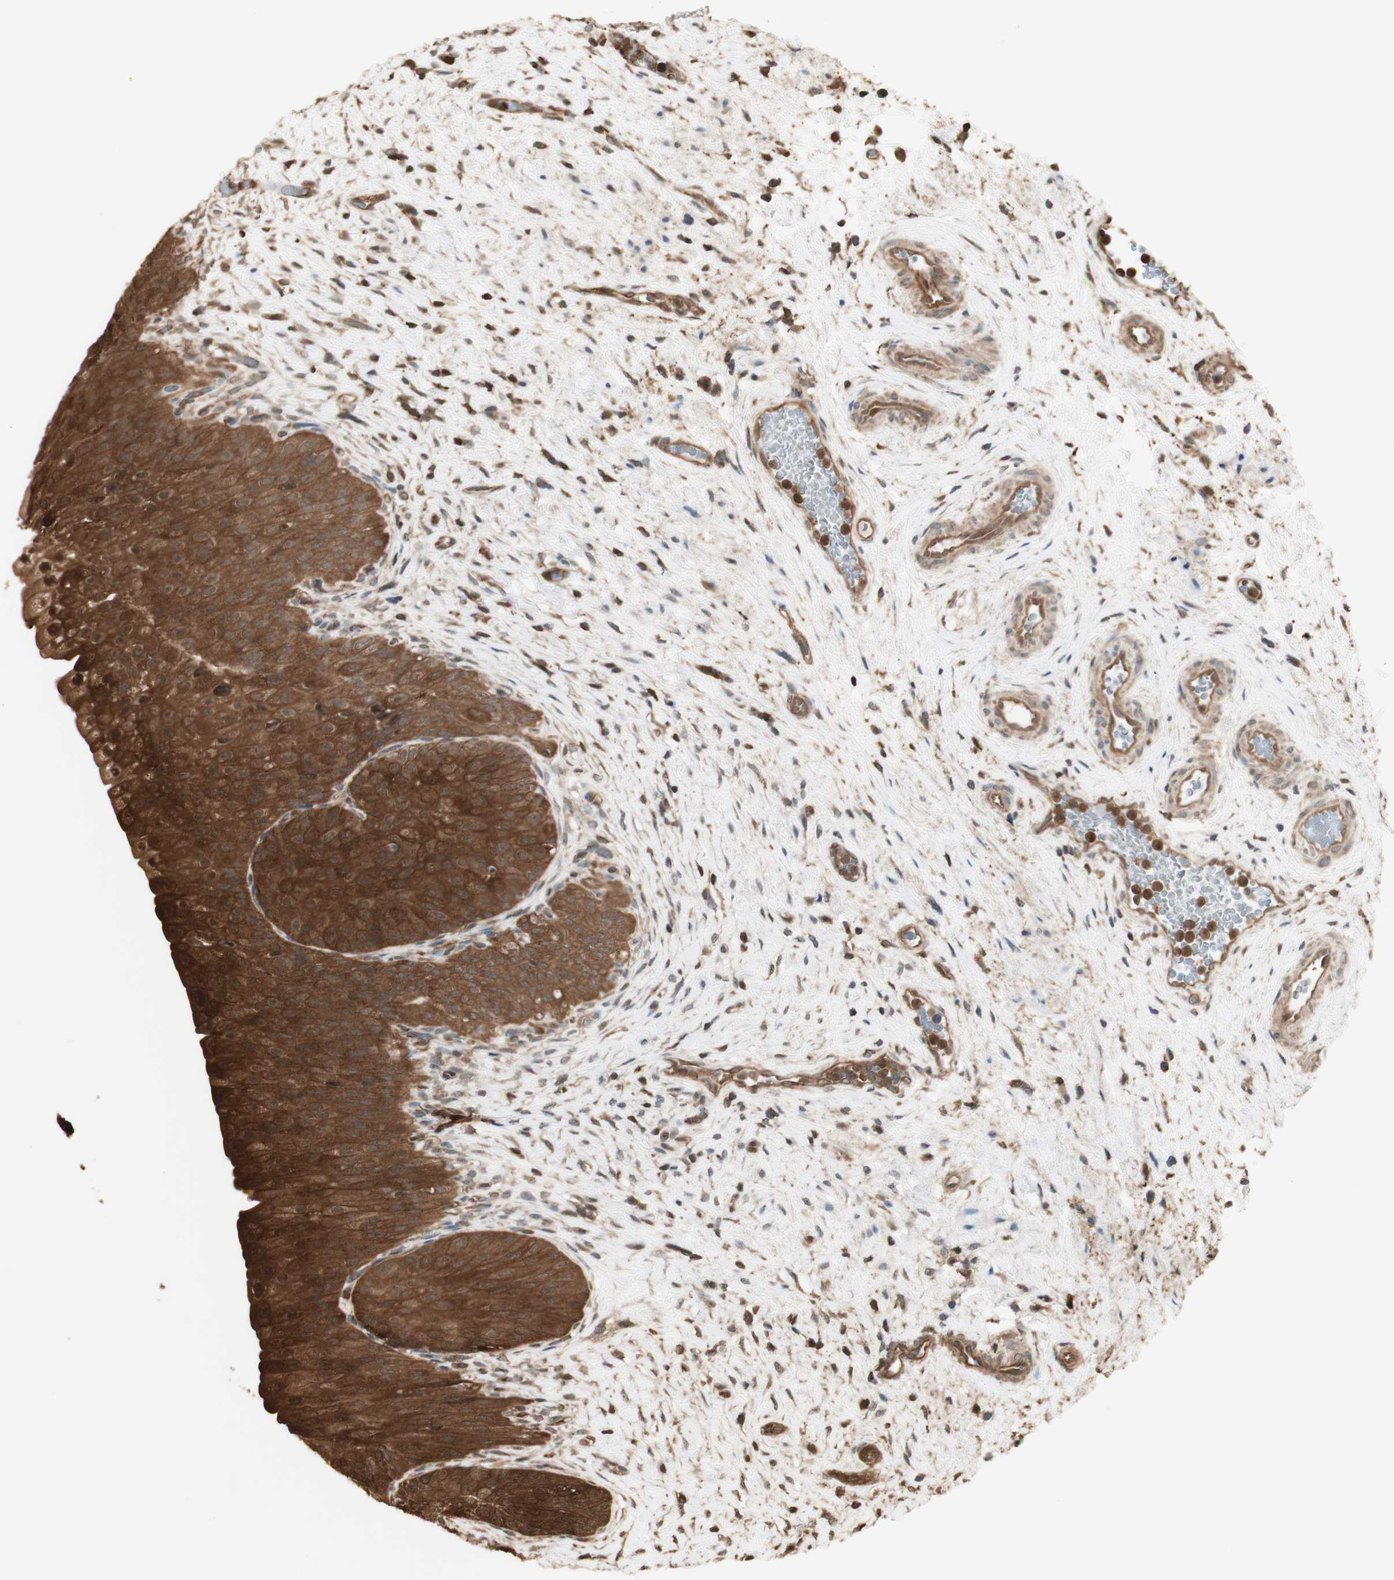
{"staining": {"intensity": "strong", "quantity": ">75%", "location": "cytoplasmic/membranous,nuclear"}, "tissue": "urinary bladder", "cell_type": "Urothelial cells", "image_type": "normal", "snomed": [{"axis": "morphology", "description": "Normal tissue, NOS"}, {"axis": "morphology", "description": "Urothelial carcinoma, High grade"}, {"axis": "topography", "description": "Urinary bladder"}], "caption": "Immunohistochemical staining of benign urinary bladder reveals high levels of strong cytoplasmic/membranous,nuclear staining in about >75% of urothelial cells. (DAB IHC with brightfield microscopy, high magnification).", "gene": "YWHAB", "patient": {"sex": "male", "age": 46}}